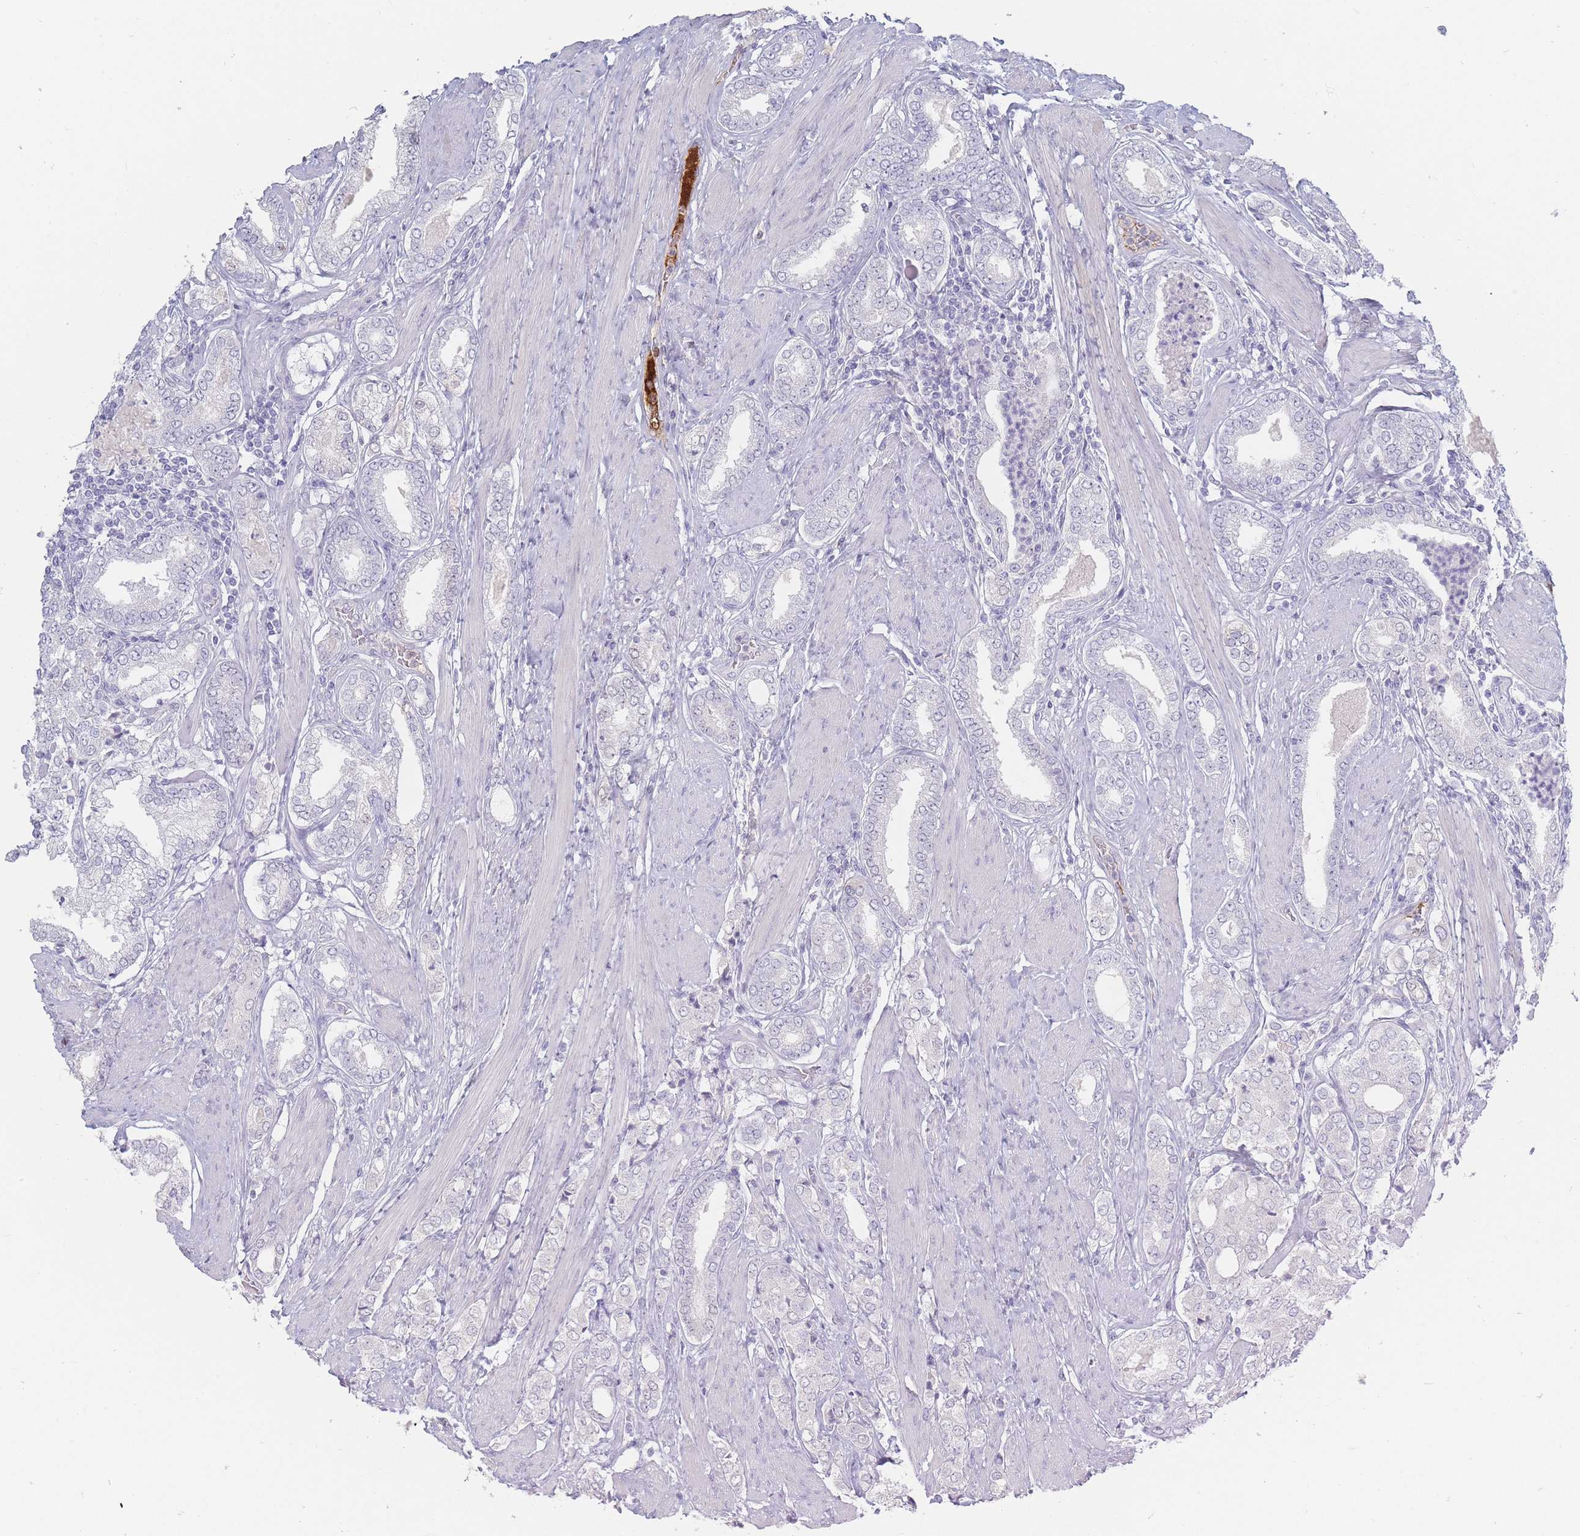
{"staining": {"intensity": "negative", "quantity": "none", "location": "none"}, "tissue": "prostate cancer", "cell_type": "Tumor cells", "image_type": "cancer", "snomed": [{"axis": "morphology", "description": "Adenocarcinoma, High grade"}, {"axis": "topography", "description": "Prostate"}], "caption": "A high-resolution photomicrograph shows immunohistochemistry staining of prostate high-grade adenocarcinoma, which displays no significant staining in tumor cells.", "gene": "PRG4", "patient": {"sex": "male", "age": 71}}